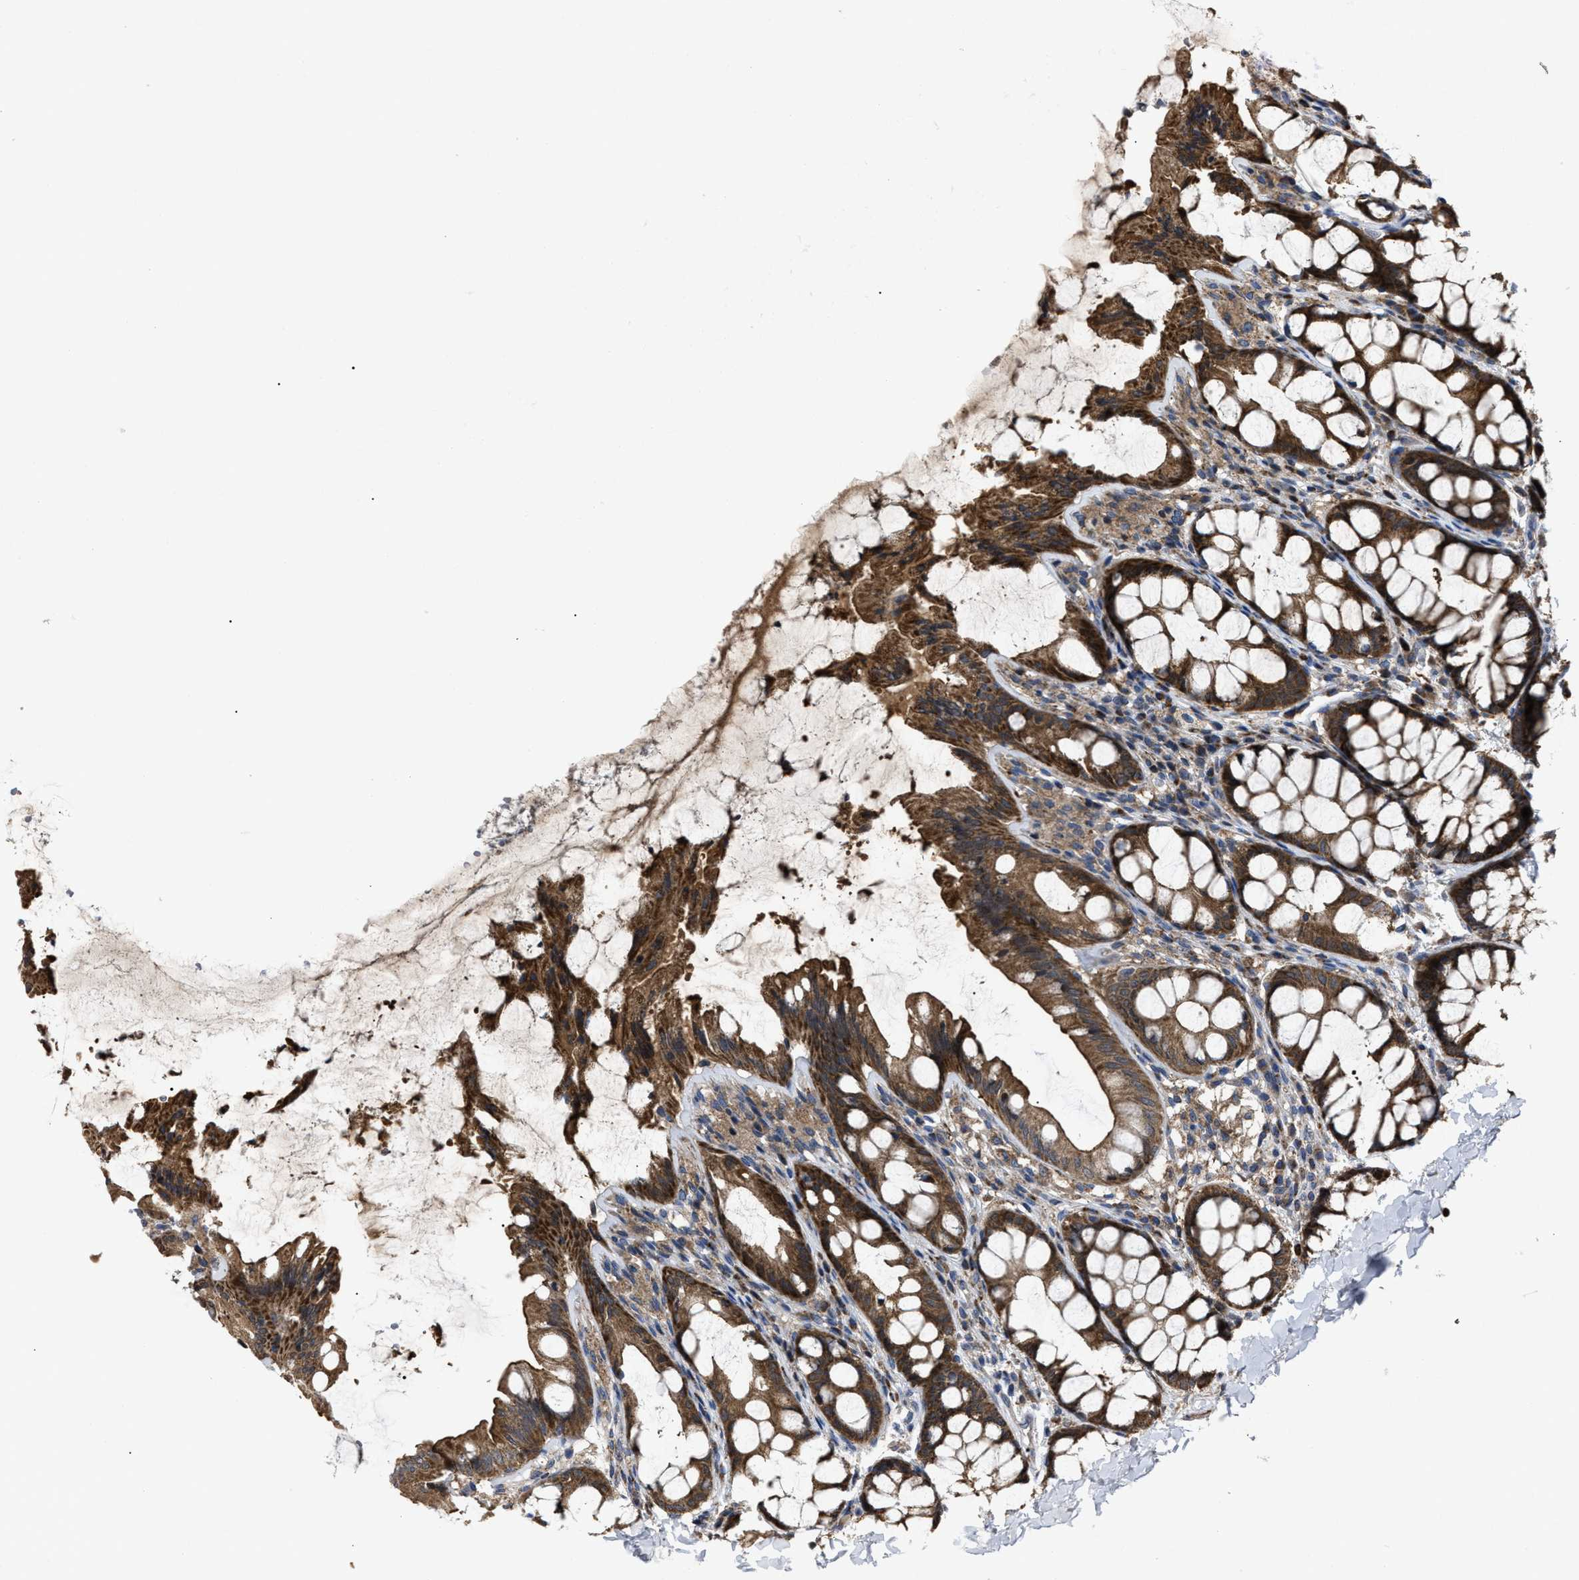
{"staining": {"intensity": "moderate", "quantity": ">75%", "location": "cytoplasmic/membranous"}, "tissue": "colon", "cell_type": "Endothelial cells", "image_type": "normal", "snomed": [{"axis": "morphology", "description": "Normal tissue, NOS"}, {"axis": "topography", "description": "Colon"}], "caption": "IHC (DAB) staining of normal human colon exhibits moderate cytoplasmic/membranous protein positivity in about >75% of endothelial cells. The staining is performed using DAB (3,3'-diaminobenzidine) brown chromogen to label protein expression. The nuclei are counter-stained blue using hematoxylin.", "gene": "PASK", "patient": {"sex": "male", "age": 47}}